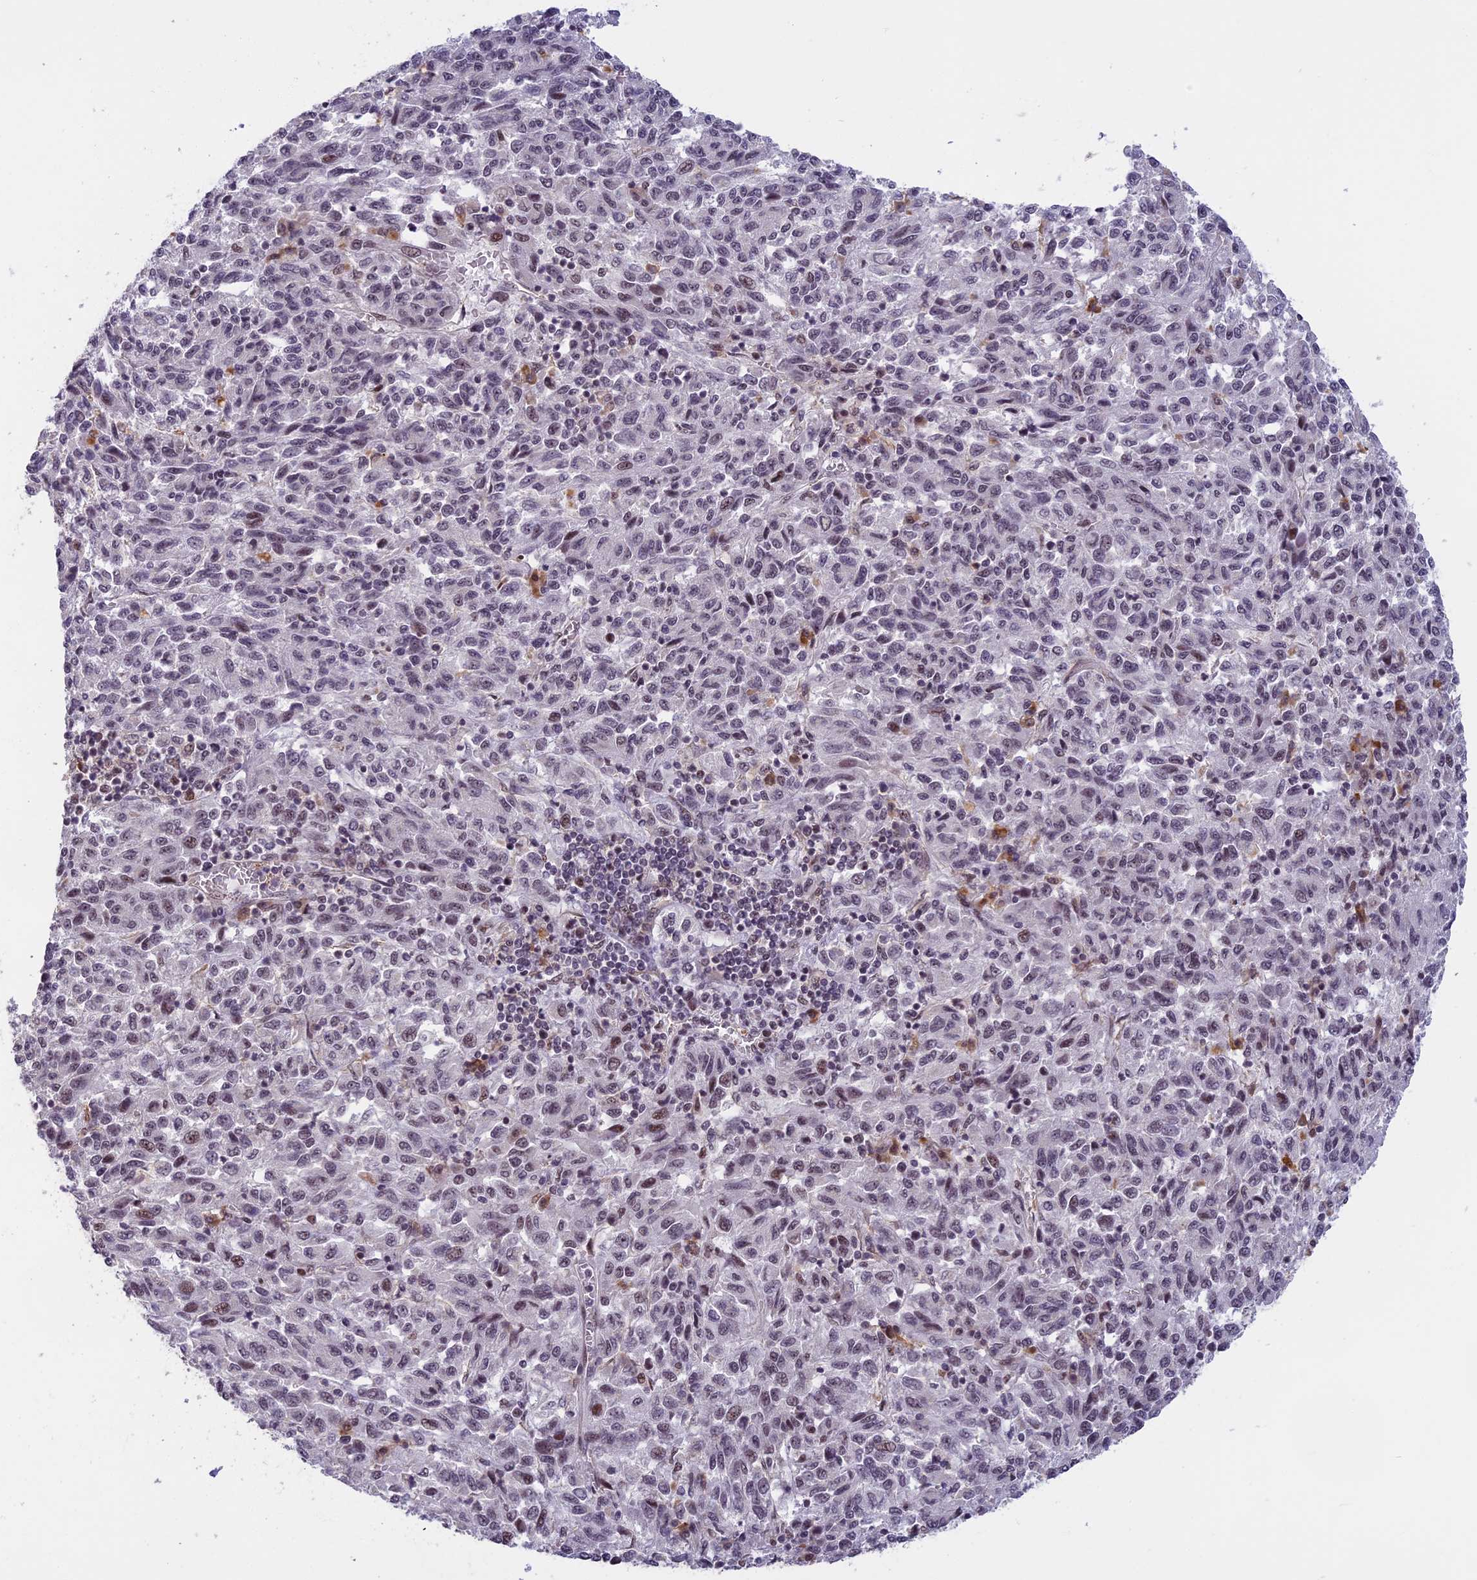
{"staining": {"intensity": "negative", "quantity": "none", "location": "none"}, "tissue": "melanoma", "cell_type": "Tumor cells", "image_type": "cancer", "snomed": [{"axis": "morphology", "description": "Malignant melanoma, Metastatic site"}, {"axis": "topography", "description": "Lung"}], "caption": "A photomicrograph of human melanoma is negative for staining in tumor cells. Brightfield microscopy of immunohistochemistry (IHC) stained with DAB (brown) and hematoxylin (blue), captured at high magnification.", "gene": "MORF4L1", "patient": {"sex": "male", "age": 64}}